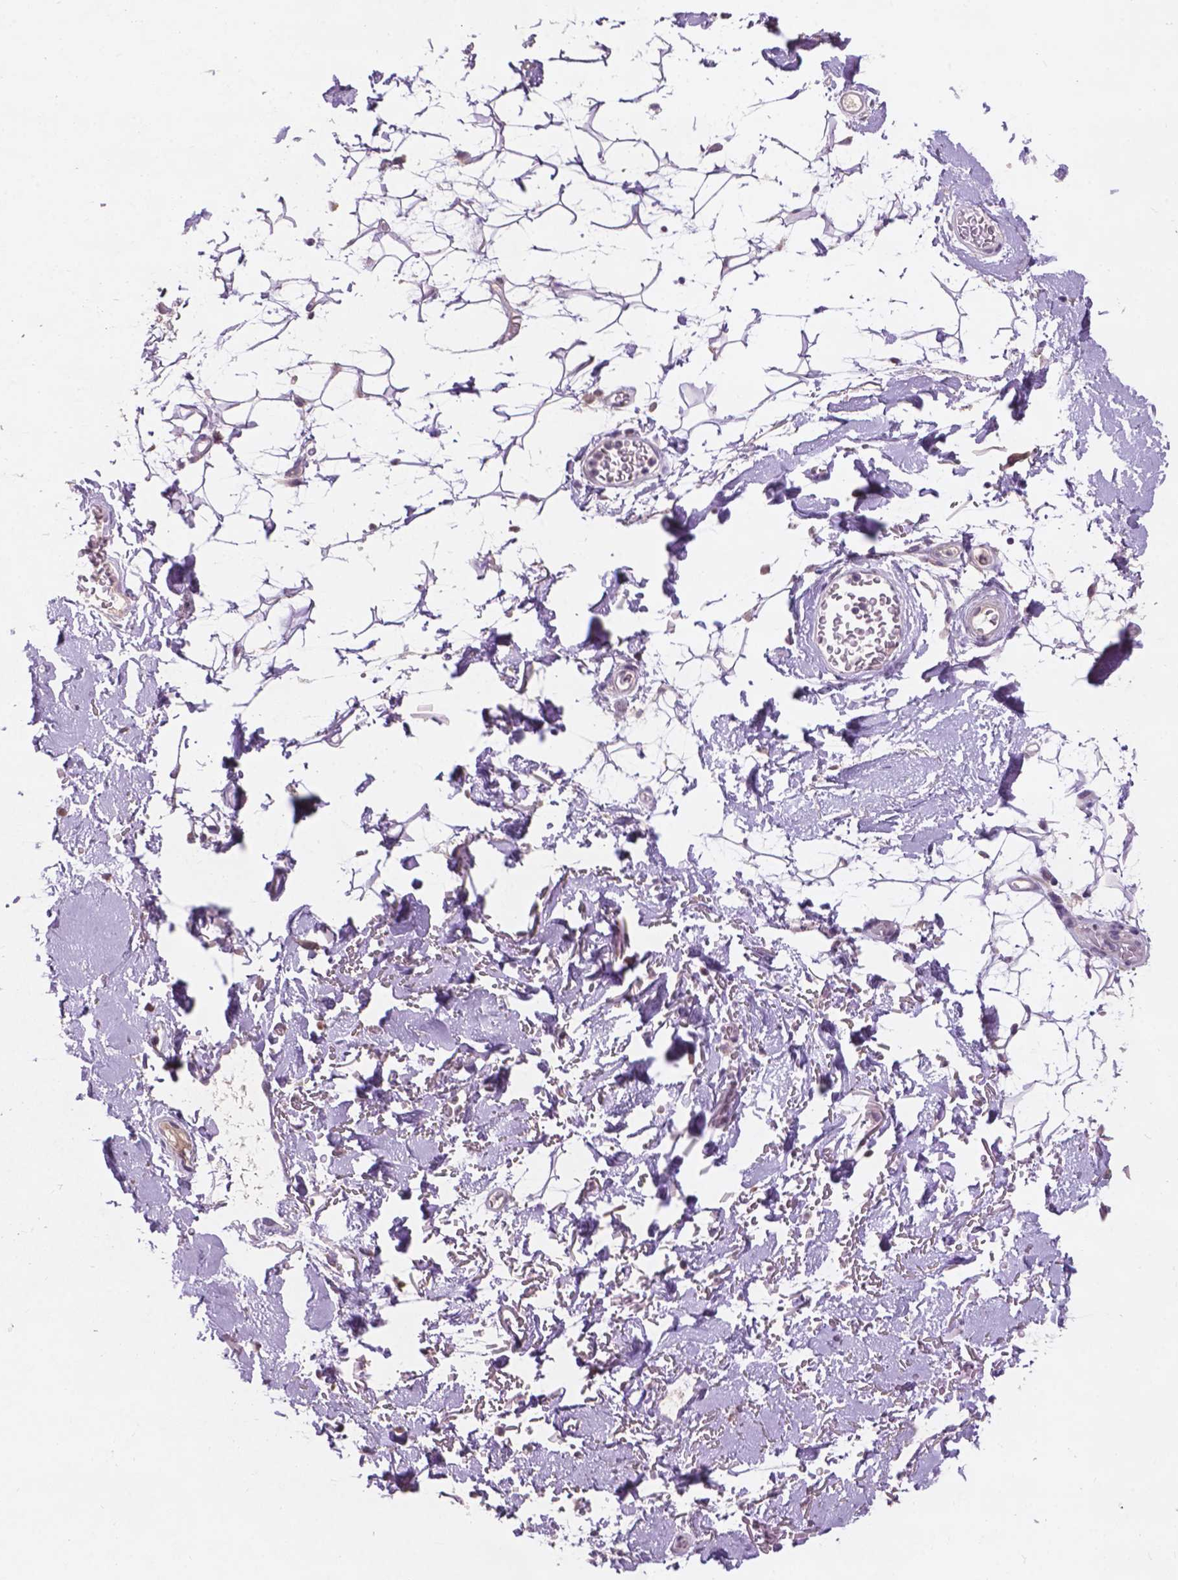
{"staining": {"intensity": "negative", "quantity": "none", "location": "none"}, "tissue": "adipose tissue", "cell_type": "Adipocytes", "image_type": "normal", "snomed": [{"axis": "morphology", "description": "Normal tissue, NOS"}, {"axis": "topography", "description": "Anal"}, {"axis": "topography", "description": "Peripheral nerve tissue"}], "caption": "The micrograph displays no significant expression in adipocytes of adipose tissue.", "gene": "GXYLT2", "patient": {"sex": "male", "age": 78}}